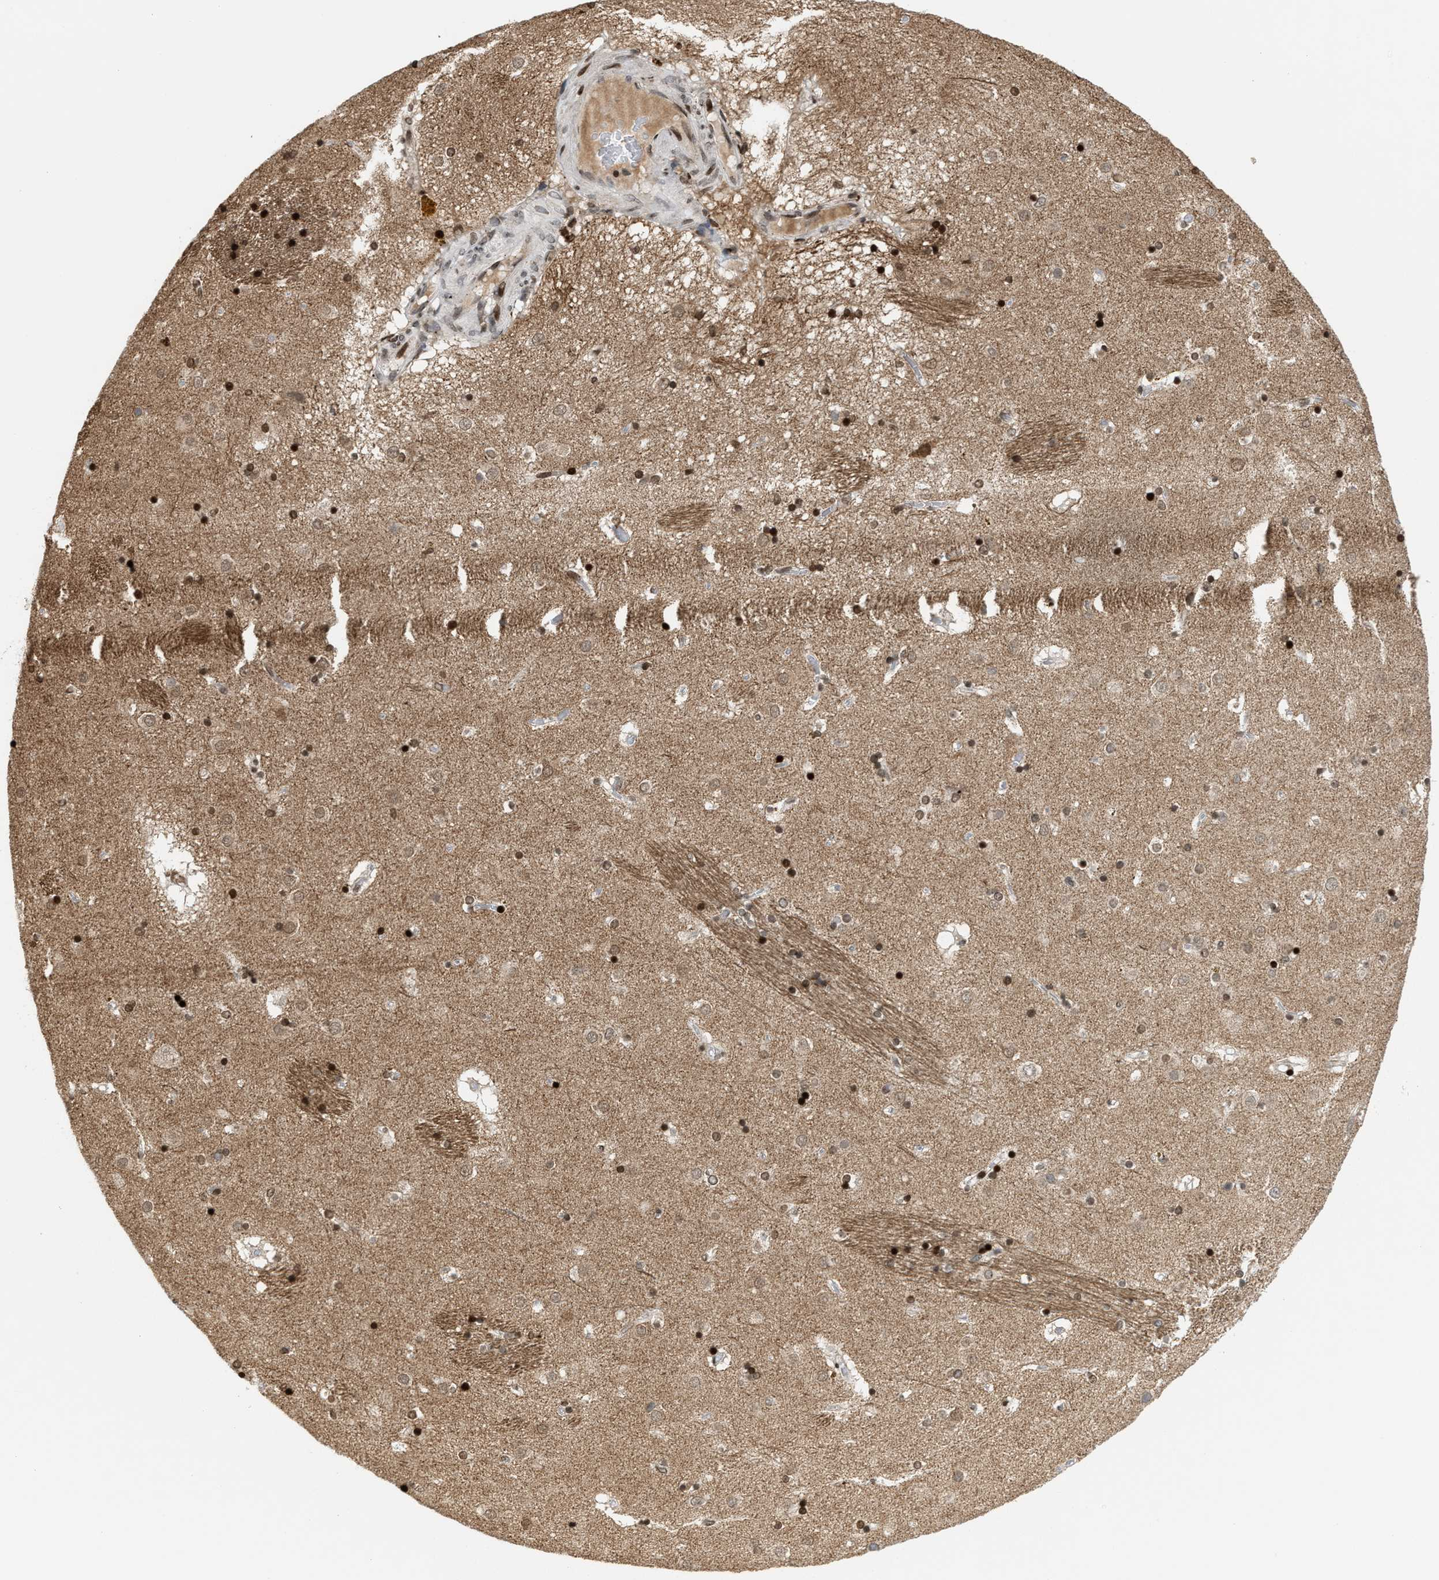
{"staining": {"intensity": "strong", "quantity": ">75%", "location": "nuclear"}, "tissue": "caudate", "cell_type": "Glial cells", "image_type": "normal", "snomed": [{"axis": "morphology", "description": "Normal tissue, NOS"}, {"axis": "topography", "description": "Lateral ventricle wall"}], "caption": "Immunohistochemistry (IHC) image of normal human caudate stained for a protein (brown), which exhibits high levels of strong nuclear positivity in approximately >75% of glial cells.", "gene": "PDZD2", "patient": {"sex": "male", "age": 70}}